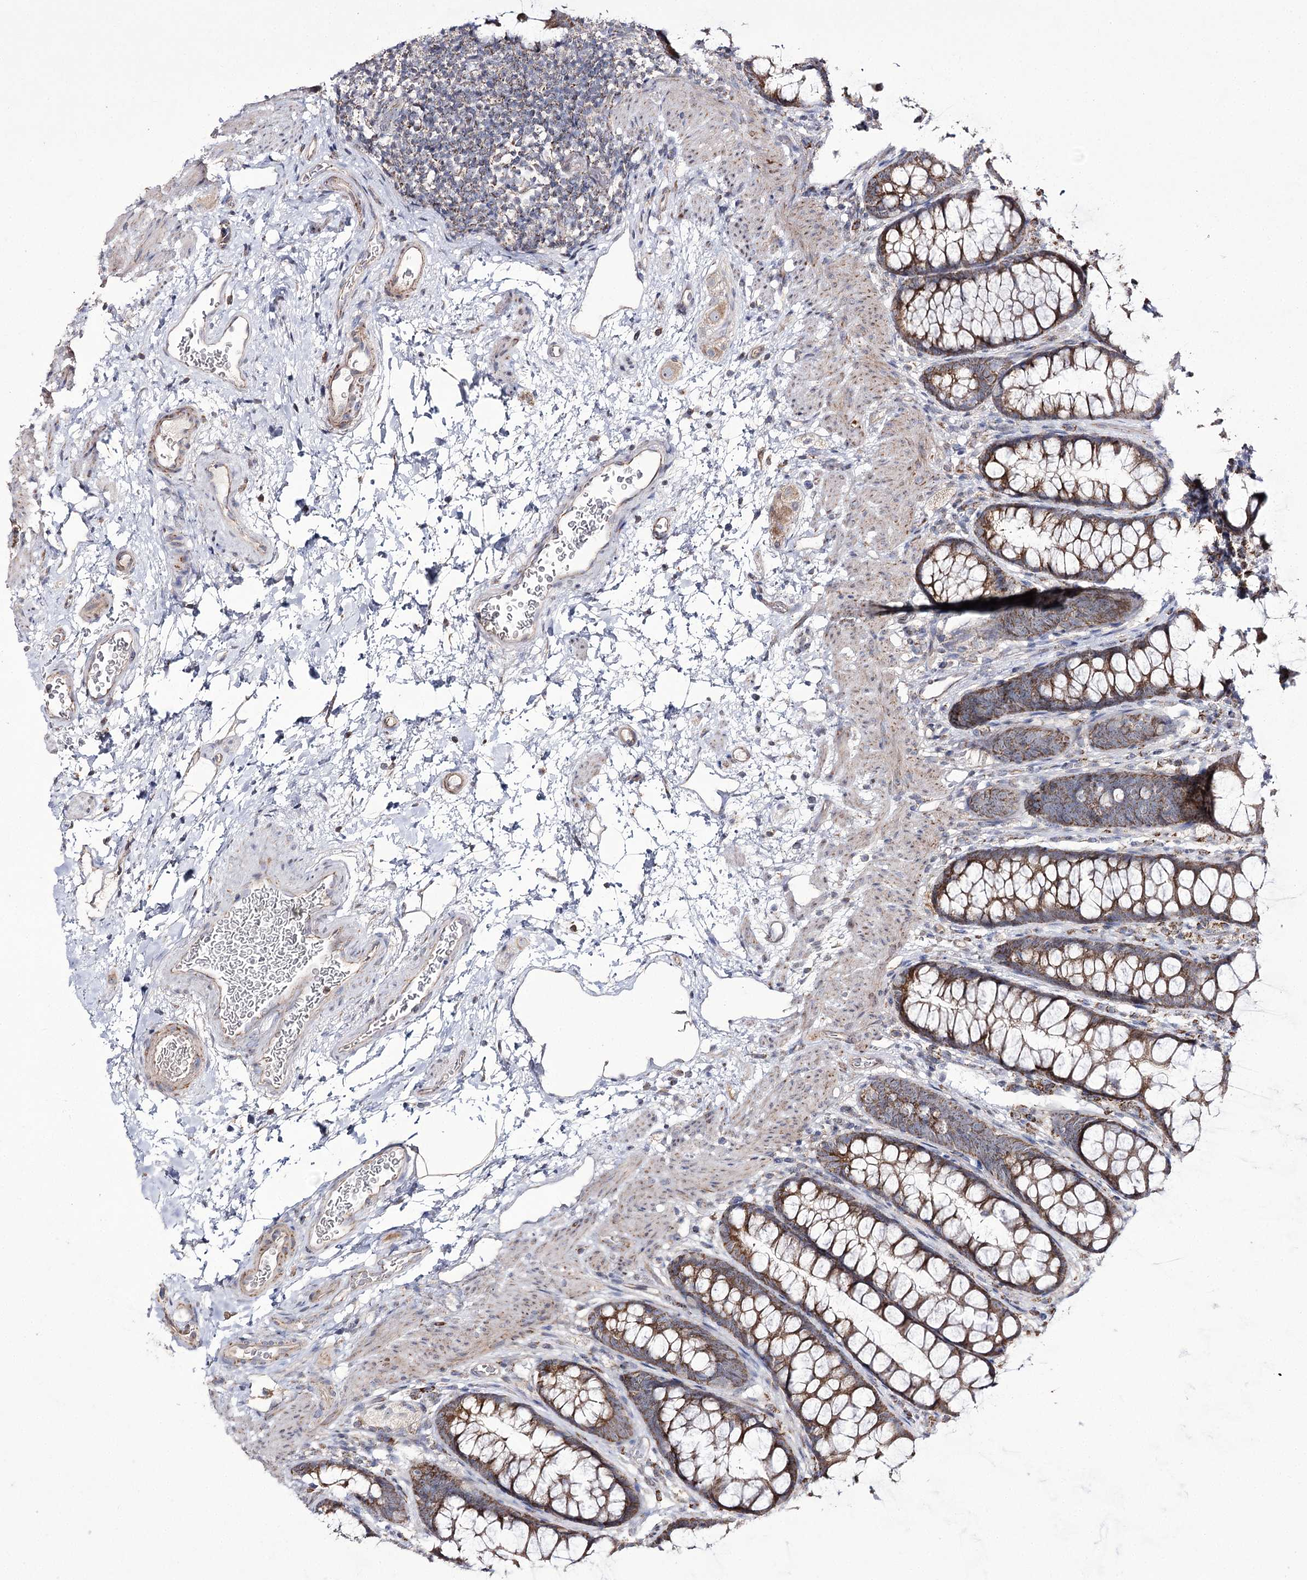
{"staining": {"intensity": "weak", "quantity": ">75%", "location": "cytoplasmic/membranous"}, "tissue": "colon", "cell_type": "Endothelial cells", "image_type": "normal", "snomed": [{"axis": "morphology", "description": "Normal tissue, NOS"}, {"axis": "topography", "description": "Colon"}], "caption": "IHC (DAB (3,3'-diaminobenzidine)) staining of unremarkable human colon reveals weak cytoplasmic/membranous protein staining in about >75% of endothelial cells.", "gene": "NADK2", "patient": {"sex": "female", "age": 62}}